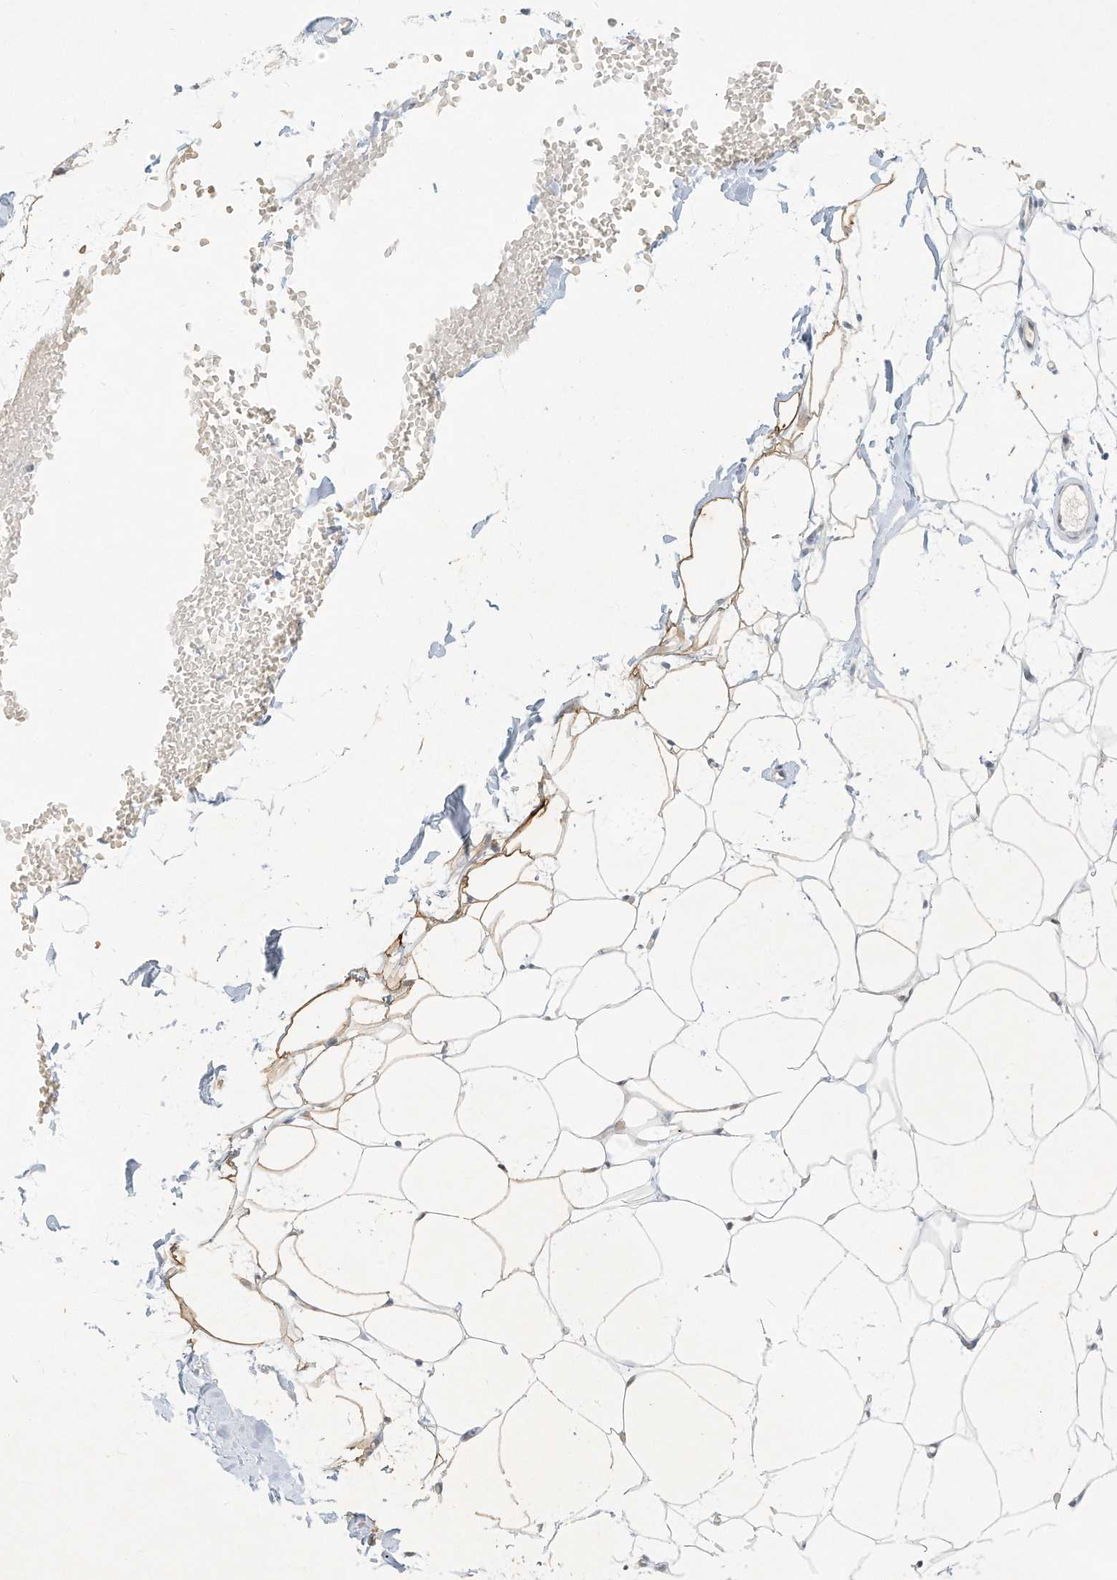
{"staining": {"intensity": "moderate", "quantity": "<25%", "location": "cytoplasmic/membranous"}, "tissue": "adipose tissue", "cell_type": "Adipocytes", "image_type": "normal", "snomed": [{"axis": "morphology", "description": "Normal tissue, NOS"}, {"axis": "topography", "description": "Breast"}], "caption": "Moderate cytoplasmic/membranous expression is seen in approximately <25% of adipocytes in unremarkable adipose tissue. The staining was performed using DAB (3,3'-diaminobenzidine), with brown indicating positive protein expression. Nuclei are stained blue with hematoxylin.", "gene": "PGC", "patient": {"sex": "female", "age": 23}}